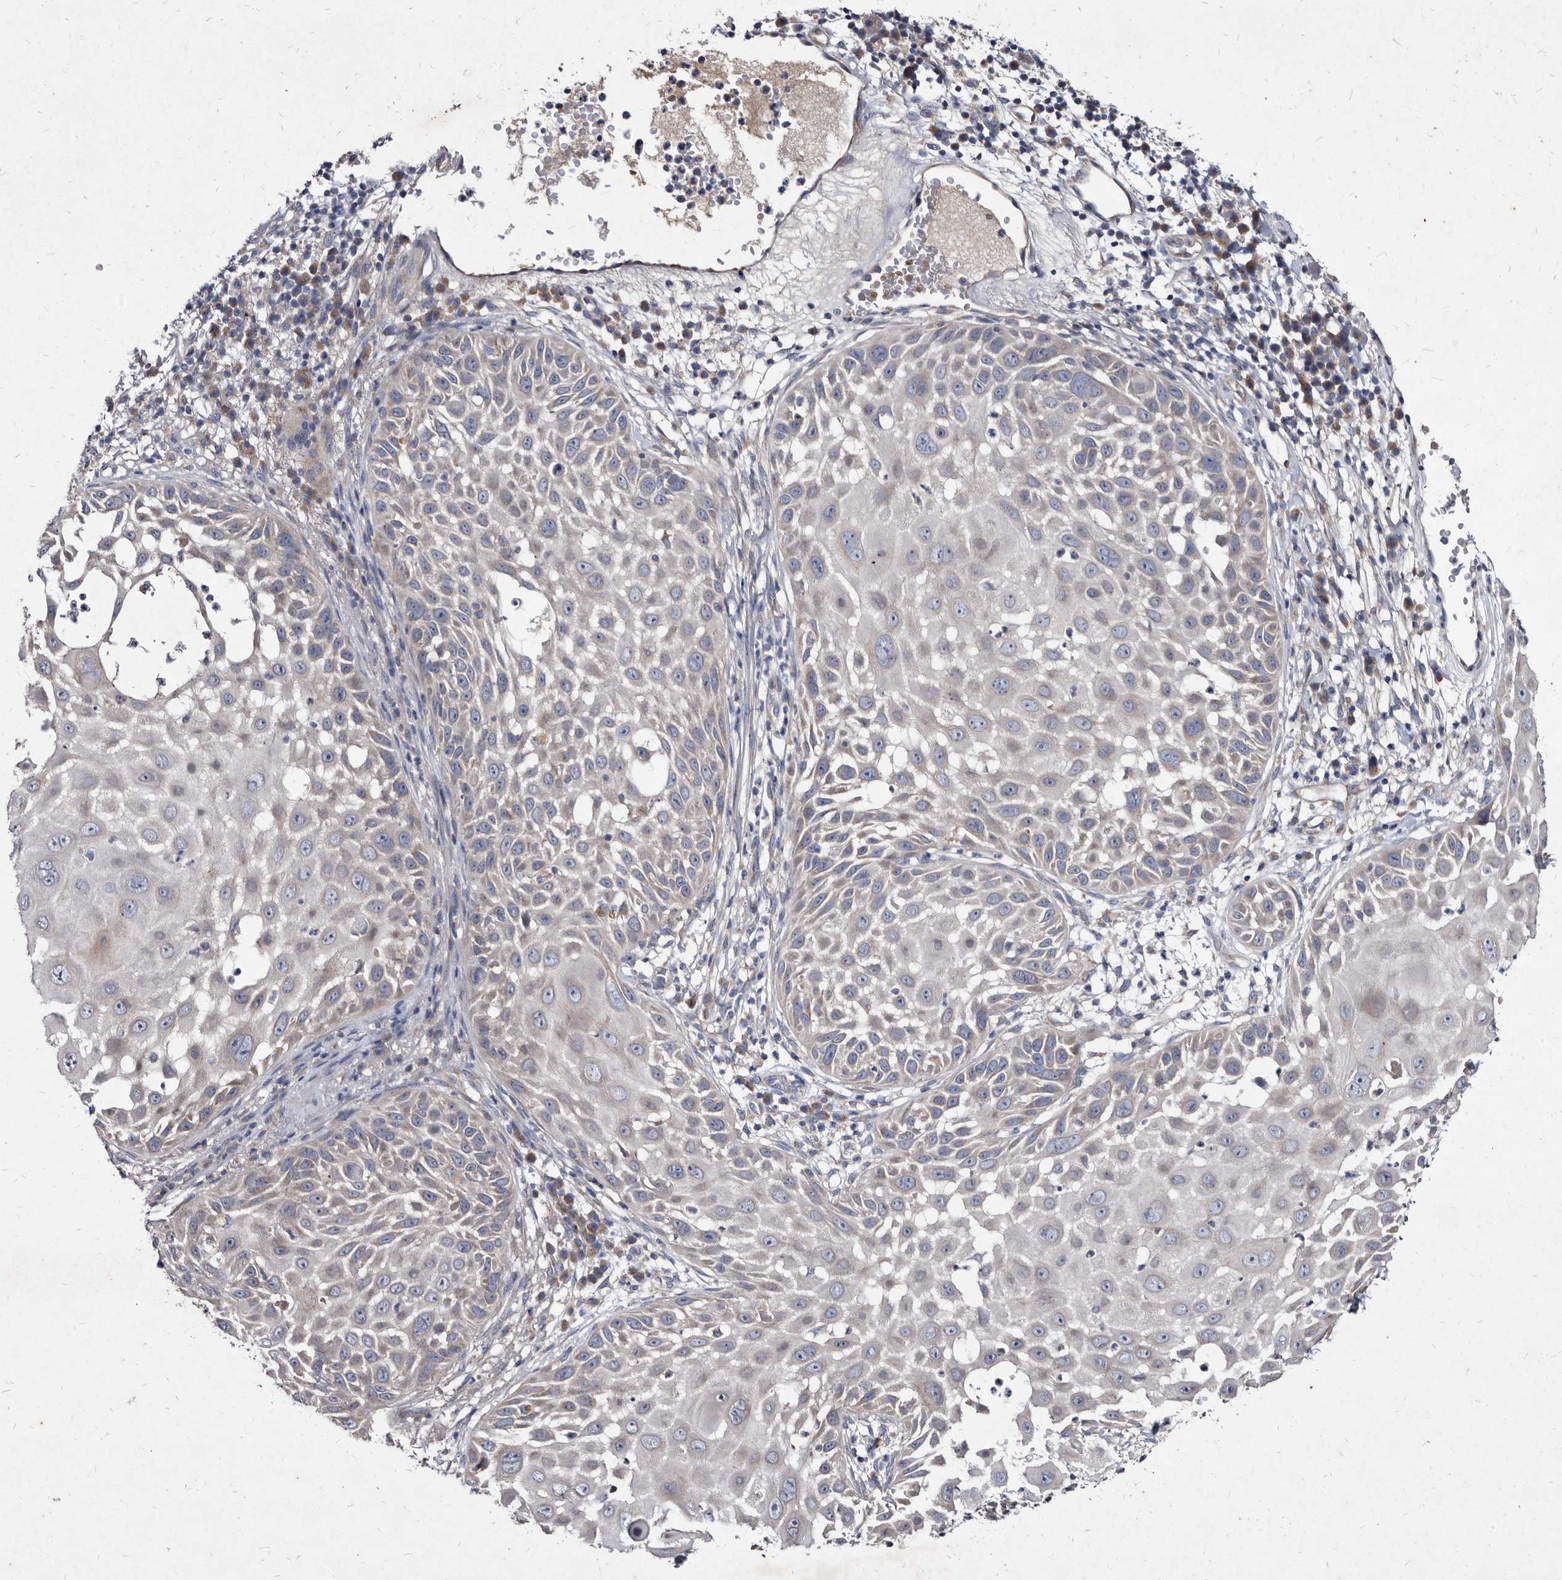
{"staining": {"intensity": "negative", "quantity": "none", "location": "none"}, "tissue": "skin cancer", "cell_type": "Tumor cells", "image_type": "cancer", "snomed": [{"axis": "morphology", "description": "Squamous cell carcinoma, NOS"}, {"axis": "topography", "description": "Skin"}], "caption": "IHC of human skin cancer demonstrates no staining in tumor cells.", "gene": "YPEL3", "patient": {"sex": "female", "age": 44}}